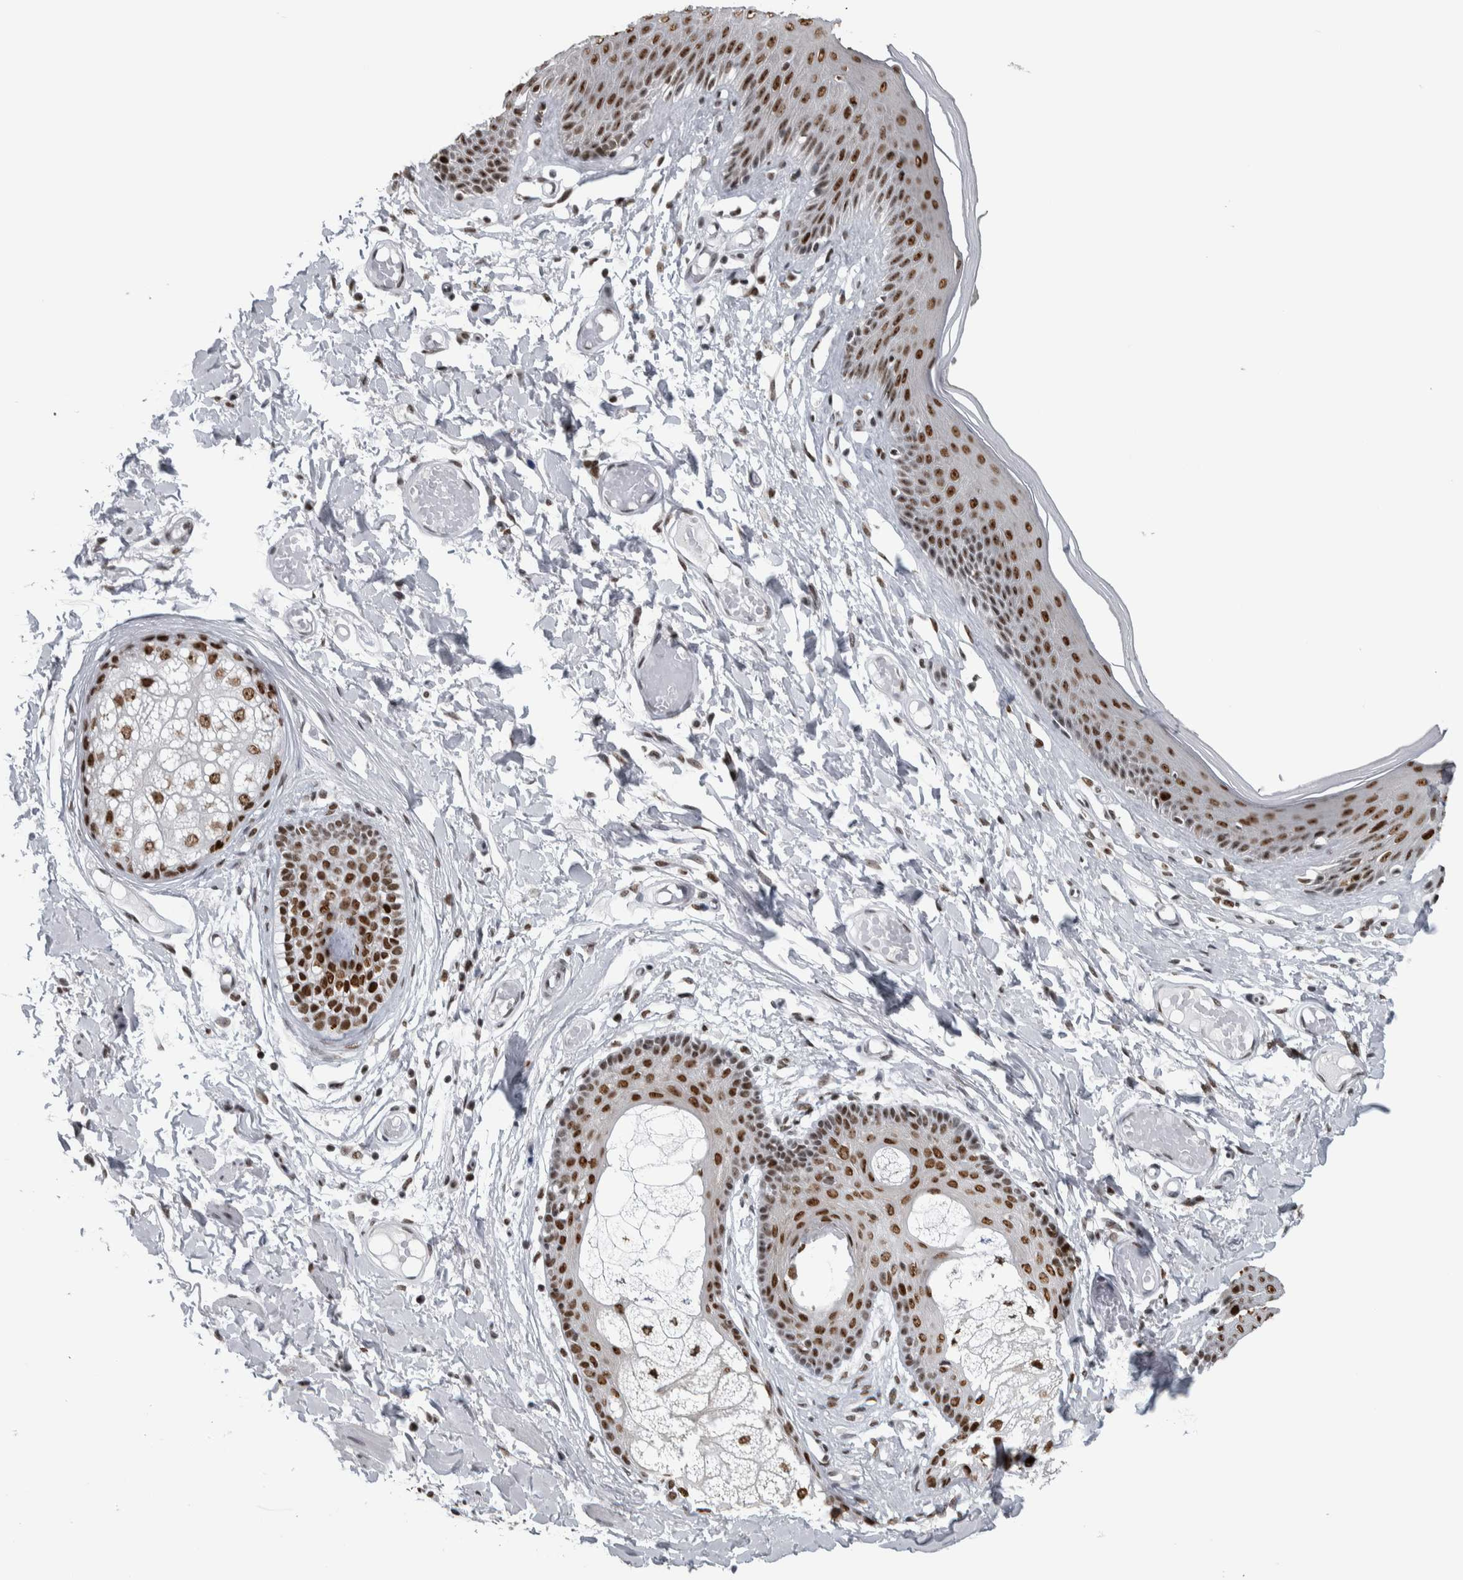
{"staining": {"intensity": "strong", "quantity": ">75%", "location": "nuclear"}, "tissue": "skin", "cell_type": "Epidermal cells", "image_type": "normal", "snomed": [{"axis": "morphology", "description": "Normal tissue, NOS"}, {"axis": "topography", "description": "Vulva"}], "caption": "IHC image of unremarkable skin stained for a protein (brown), which shows high levels of strong nuclear staining in approximately >75% of epidermal cells.", "gene": "TOP2B", "patient": {"sex": "female", "age": 73}}